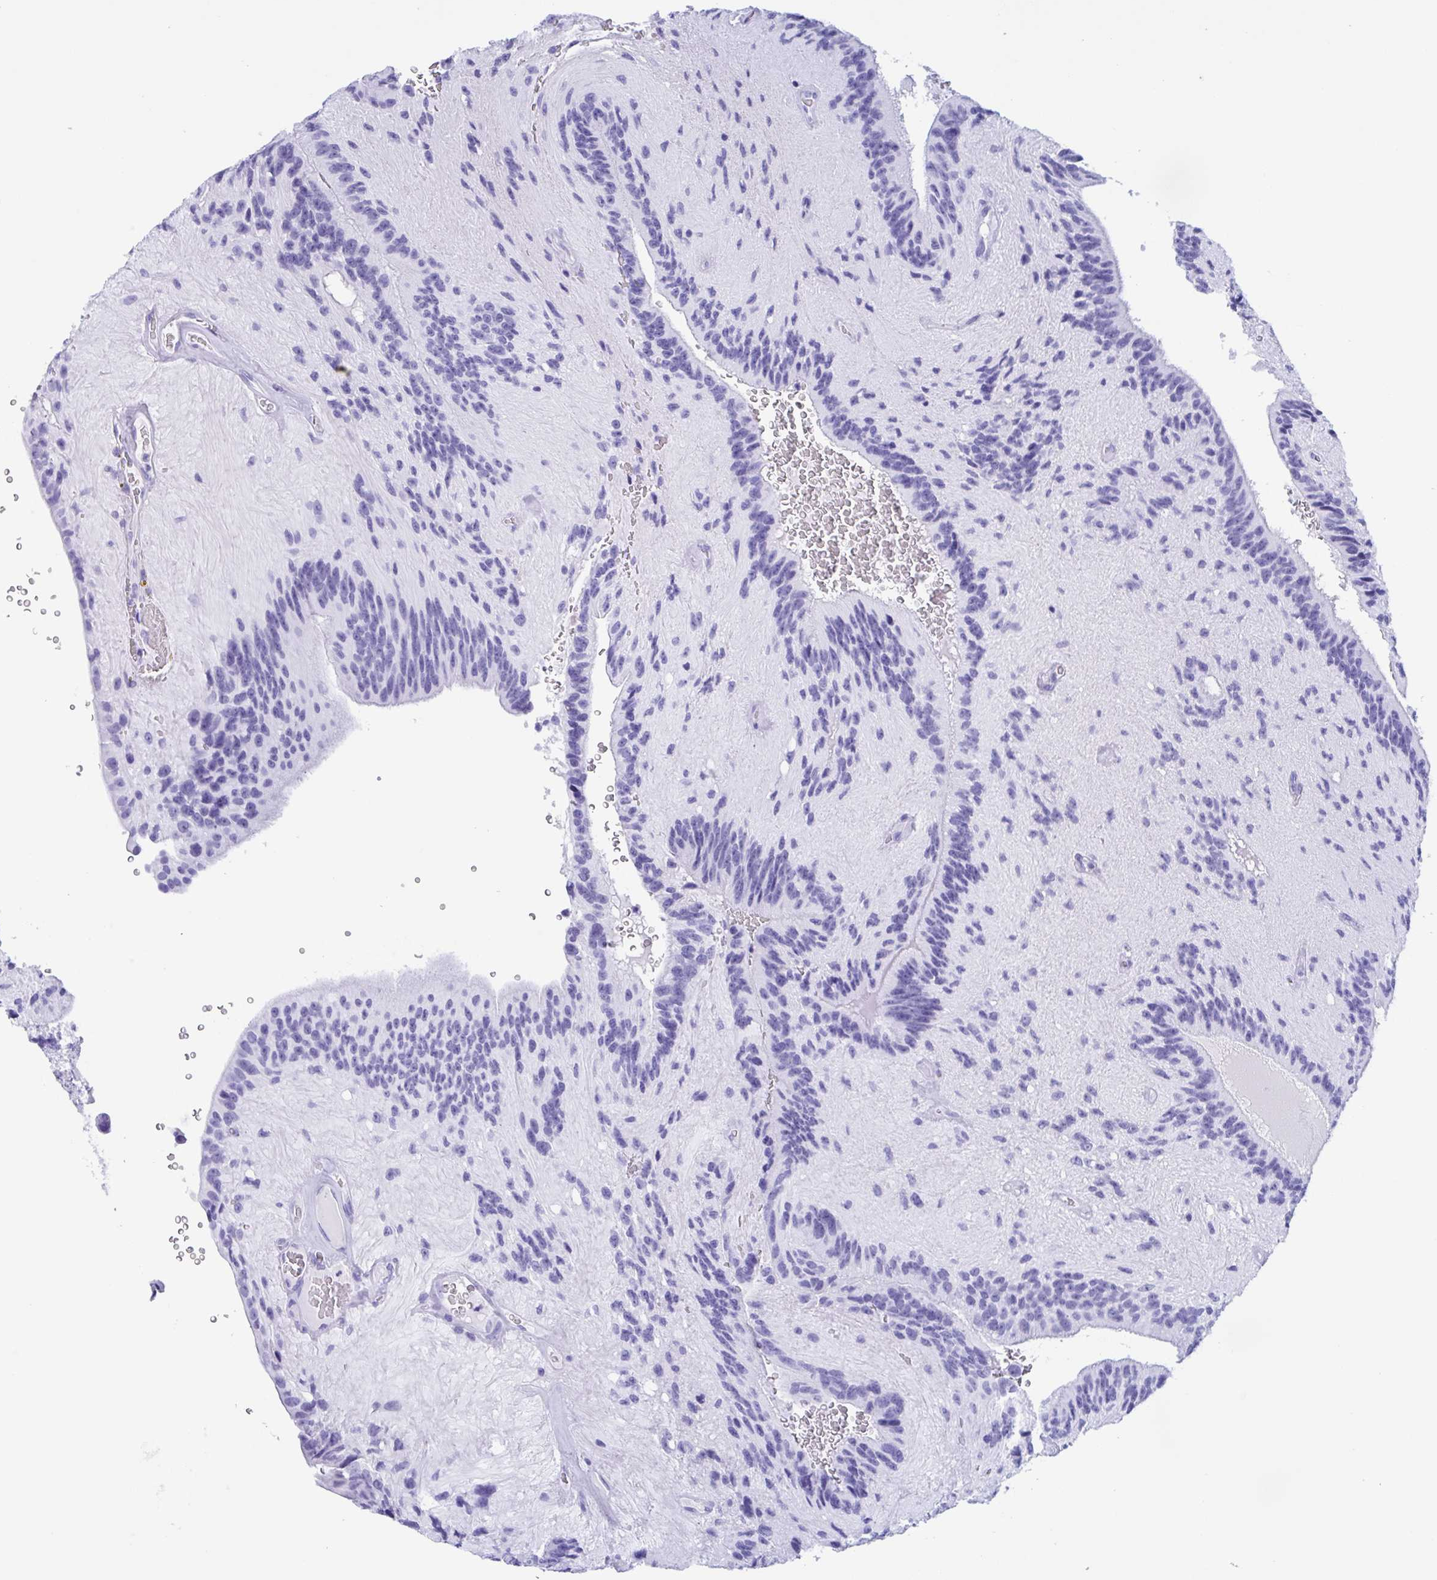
{"staining": {"intensity": "negative", "quantity": "none", "location": "none"}, "tissue": "glioma", "cell_type": "Tumor cells", "image_type": "cancer", "snomed": [{"axis": "morphology", "description": "Glioma, malignant, Low grade"}, {"axis": "topography", "description": "Brain"}], "caption": "Immunohistochemistry image of neoplastic tissue: human malignant glioma (low-grade) stained with DAB reveals no significant protein positivity in tumor cells.", "gene": "ZNF850", "patient": {"sex": "male", "age": 31}}